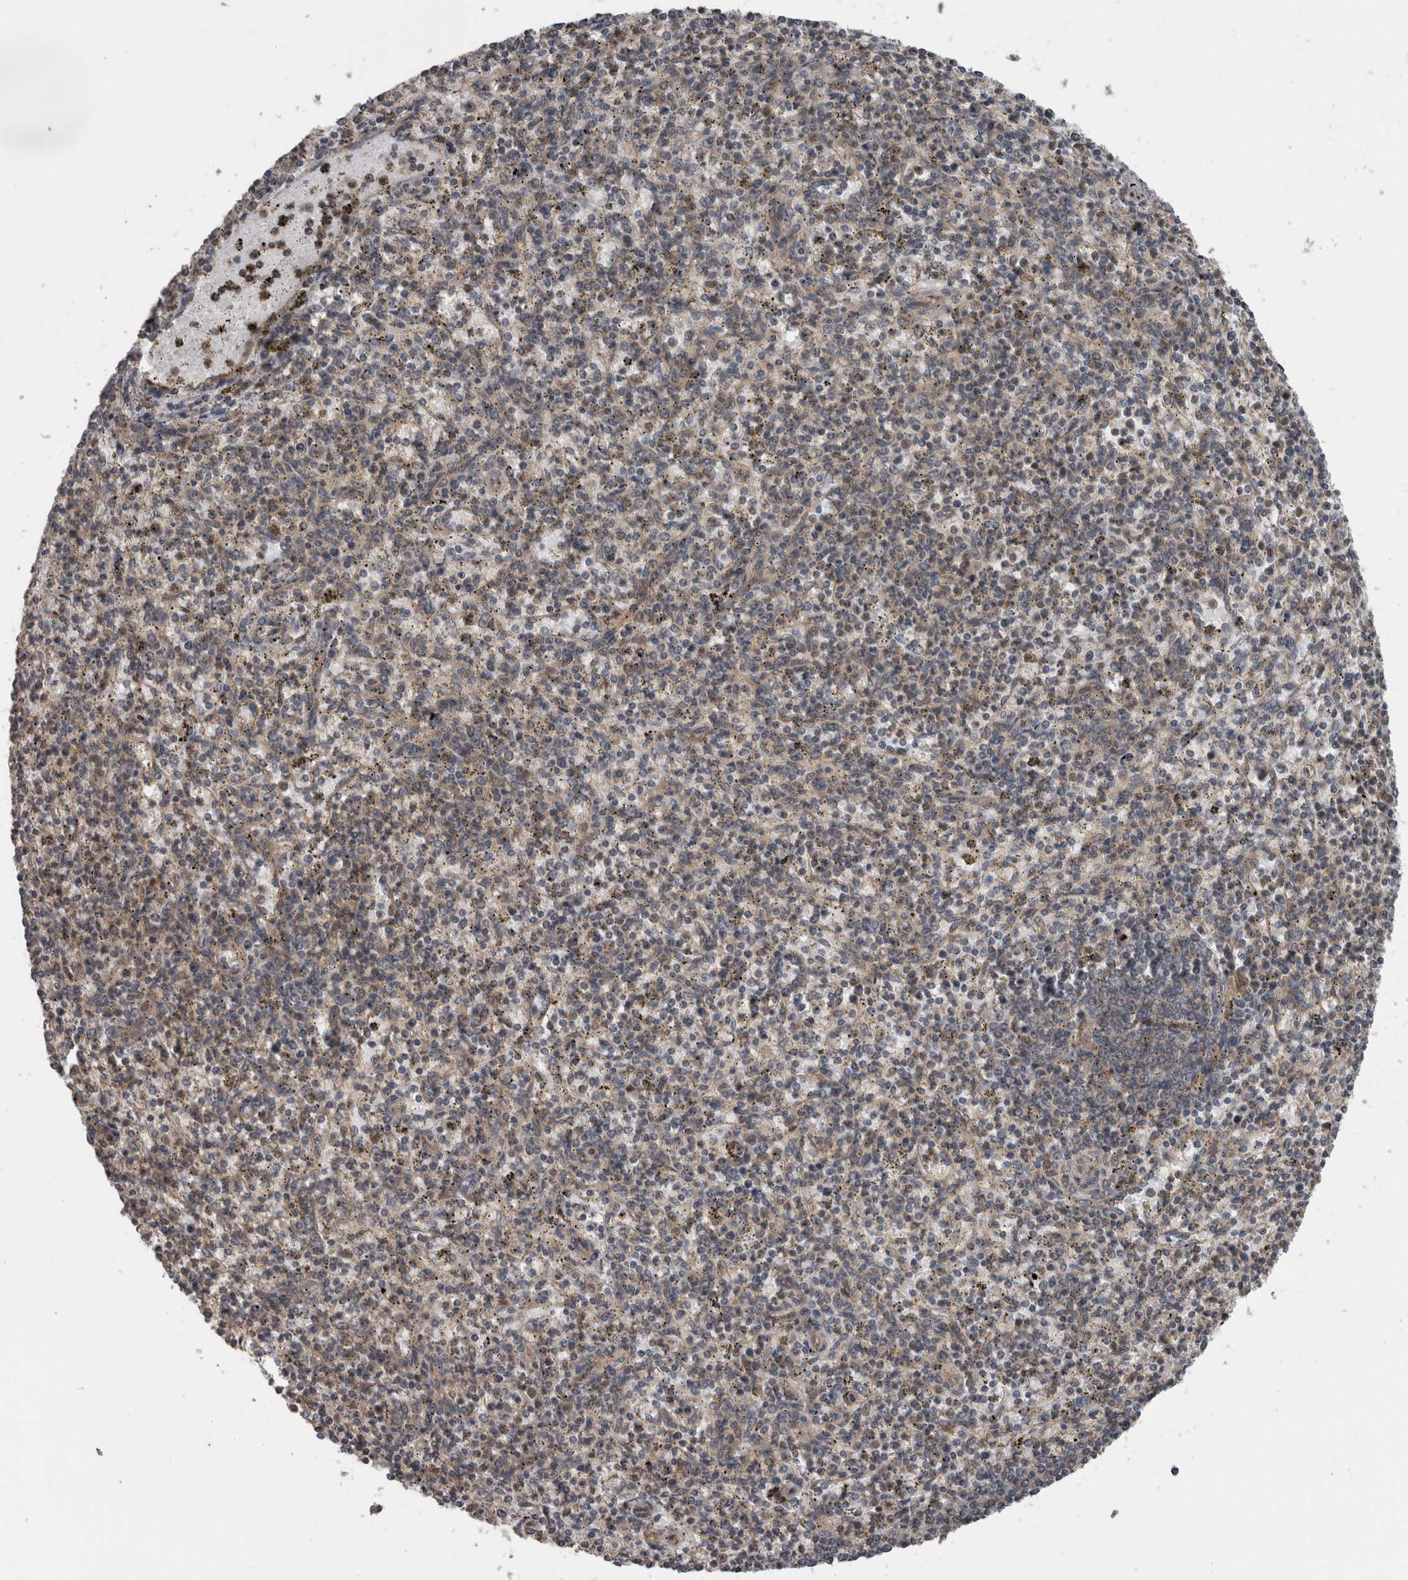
{"staining": {"intensity": "weak", "quantity": "25%-75%", "location": "cytoplasmic/membranous"}, "tissue": "spleen", "cell_type": "Cells in red pulp", "image_type": "normal", "snomed": [{"axis": "morphology", "description": "Normal tissue, NOS"}, {"axis": "topography", "description": "Spleen"}], "caption": "Immunohistochemistry (IHC) image of normal spleen stained for a protein (brown), which exhibits low levels of weak cytoplasmic/membranous staining in approximately 25%-75% of cells in red pulp.", "gene": "RIOK3", "patient": {"sex": "male", "age": 72}}